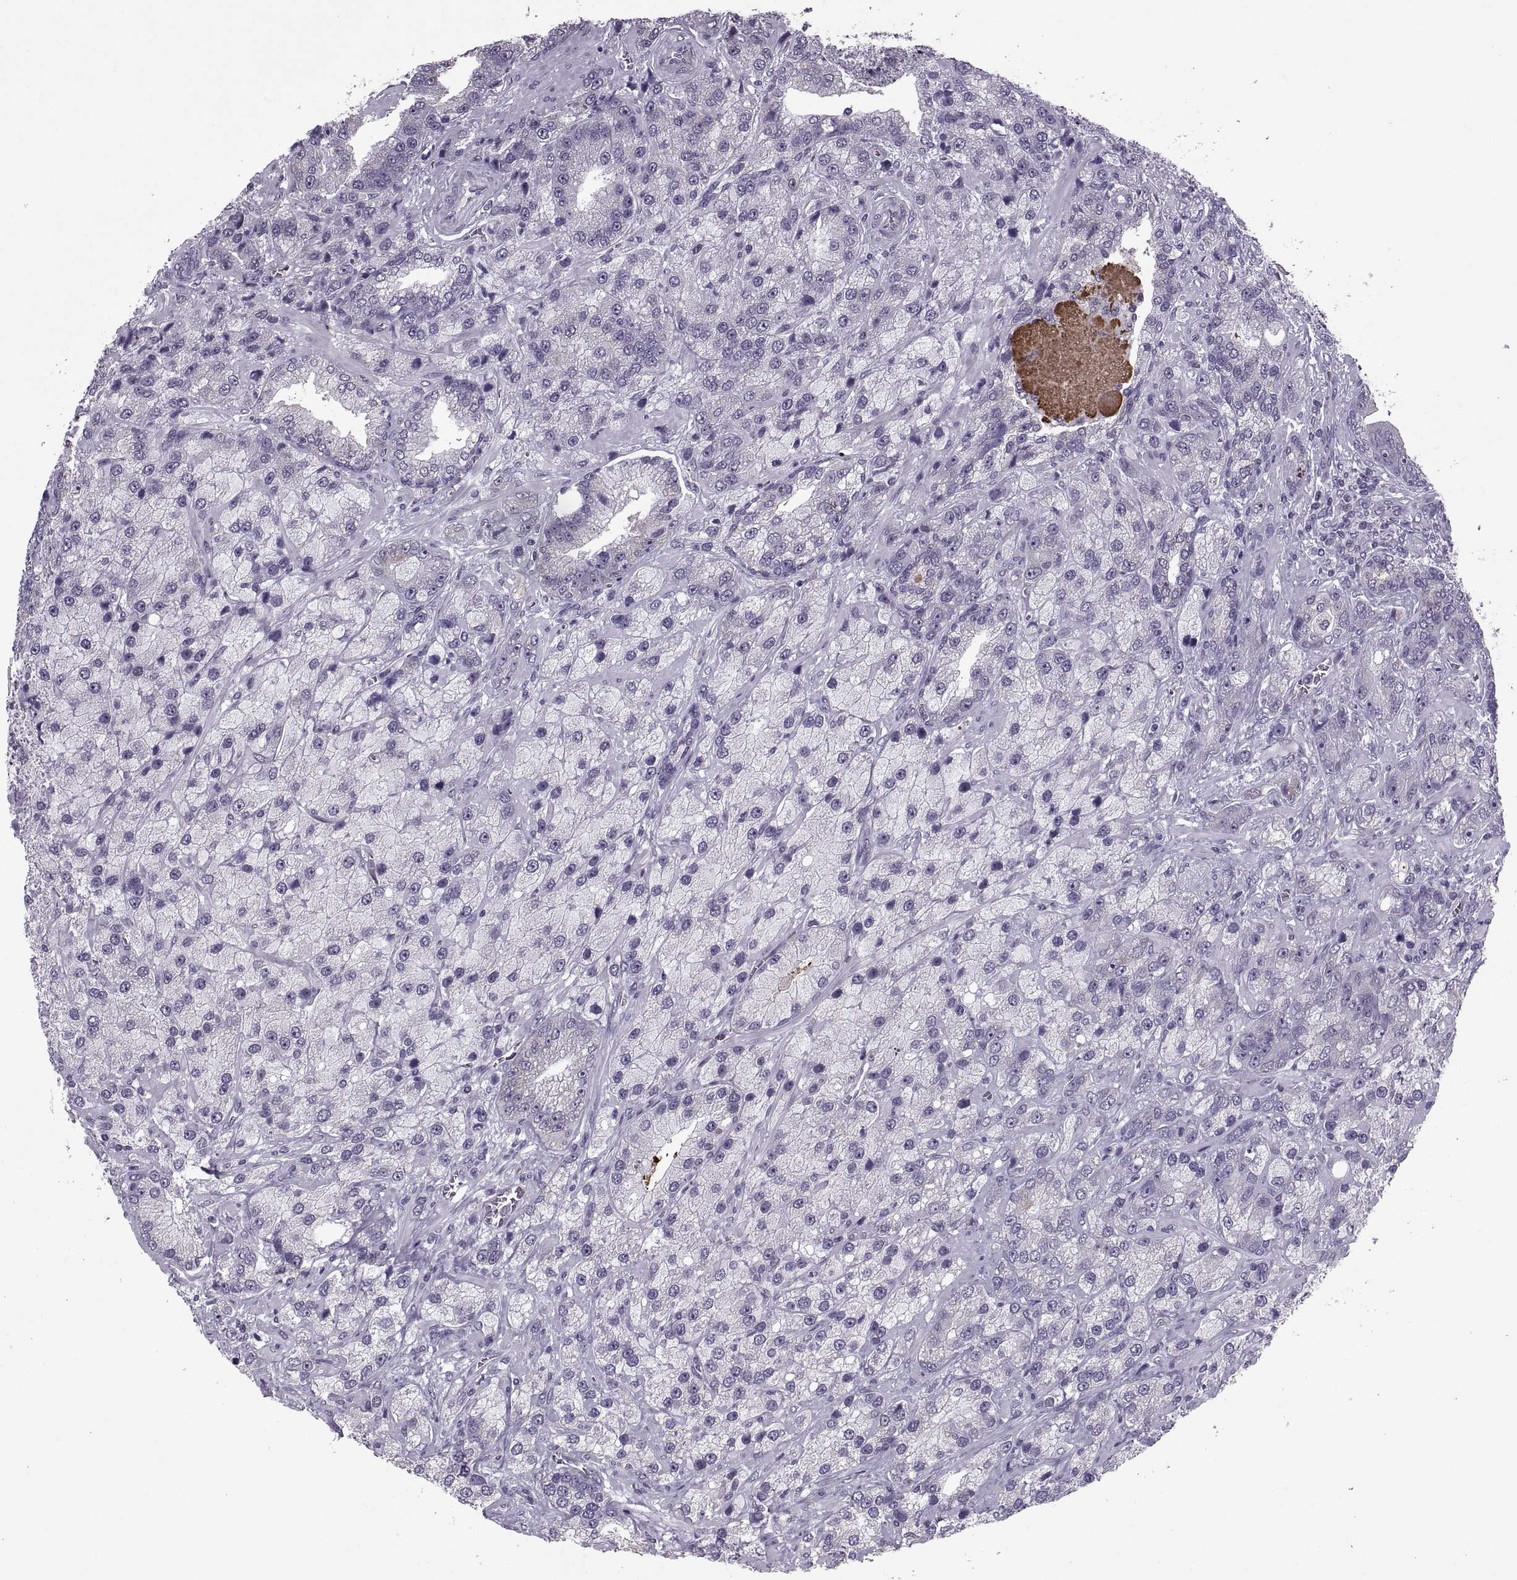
{"staining": {"intensity": "negative", "quantity": "none", "location": "none"}, "tissue": "prostate cancer", "cell_type": "Tumor cells", "image_type": "cancer", "snomed": [{"axis": "morphology", "description": "Adenocarcinoma, NOS"}, {"axis": "topography", "description": "Prostate"}], "caption": "Micrograph shows no significant protein positivity in tumor cells of prostate cancer.", "gene": "PABPC1", "patient": {"sex": "male", "age": 63}}